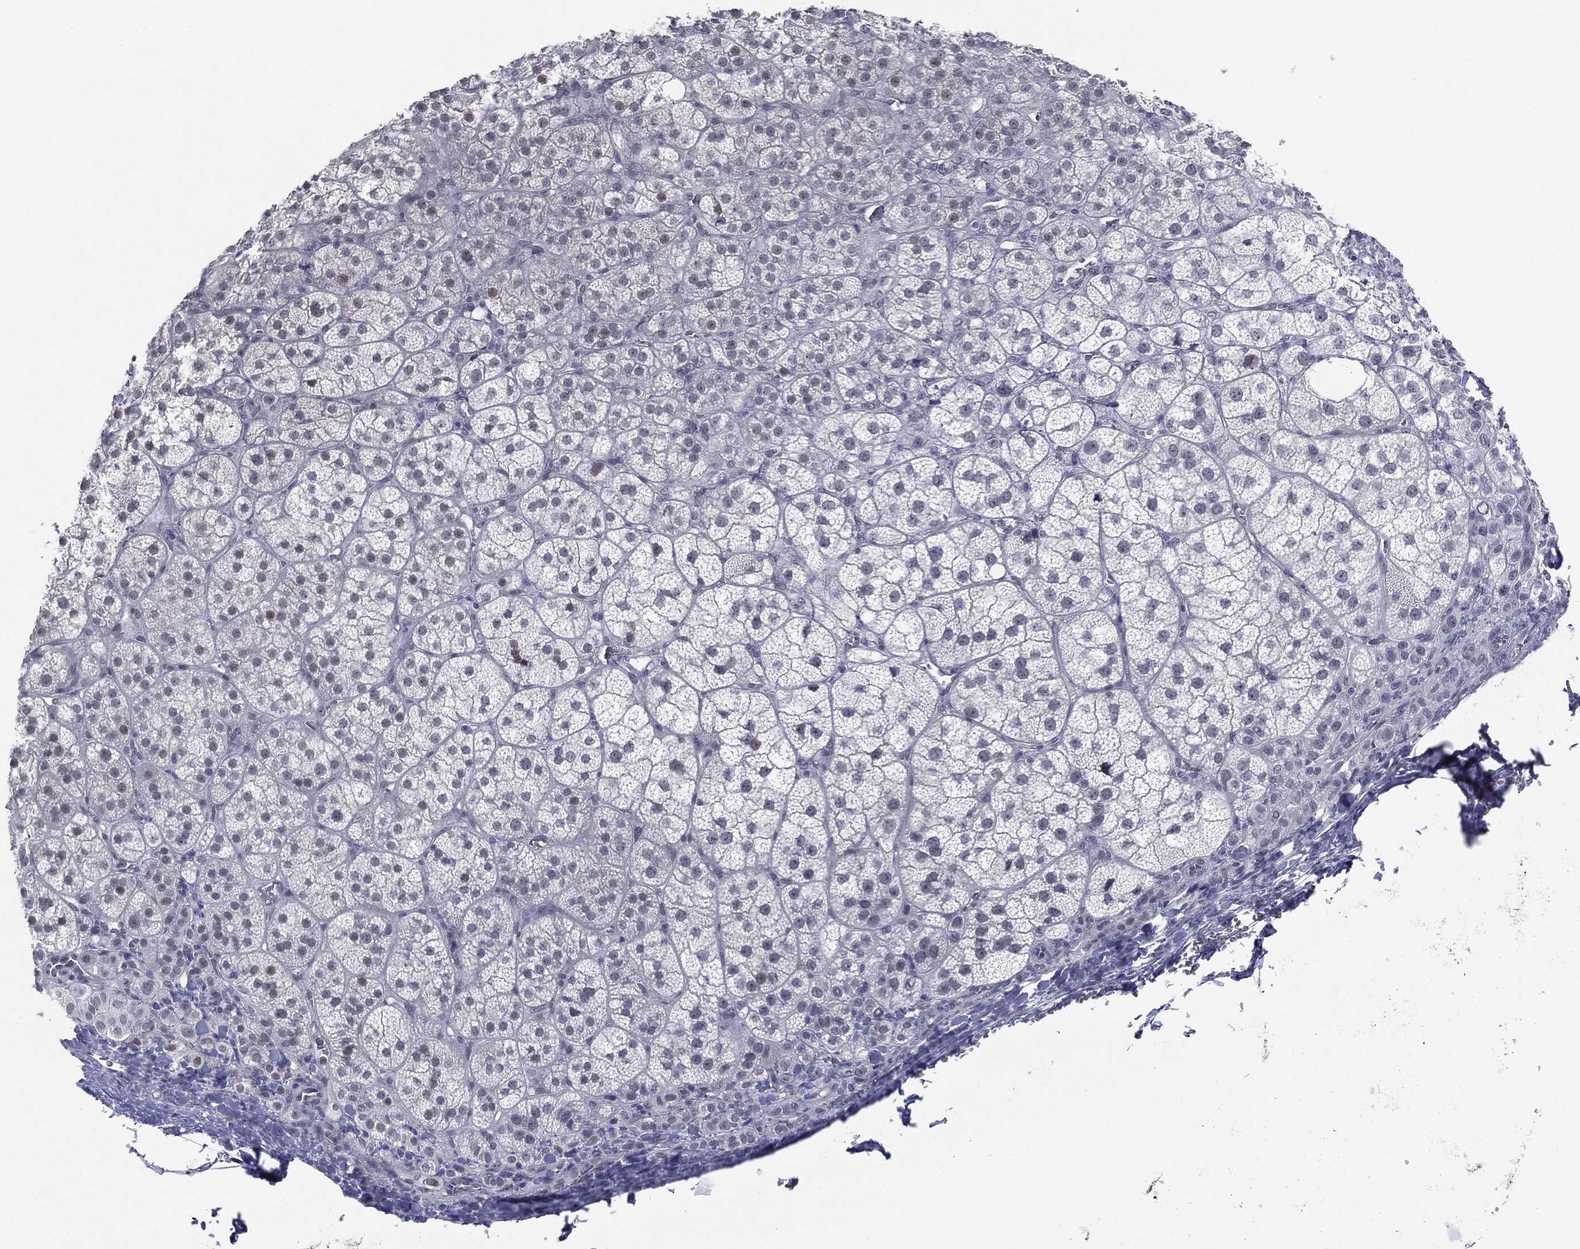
{"staining": {"intensity": "negative", "quantity": "none", "location": "none"}, "tissue": "adrenal gland", "cell_type": "Glandular cells", "image_type": "normal", "snomed": [{"axis": "morphology", "description": "Normal tissue, NOS"}, {"axis": "topography", "description": "Adrenal gland"}], "caption": "IHC of unremarkable adrenal gland reveals no staining in glandular cells.", "gene": "SLC5A5", "patient": {"sex": "female", "age": 60}}